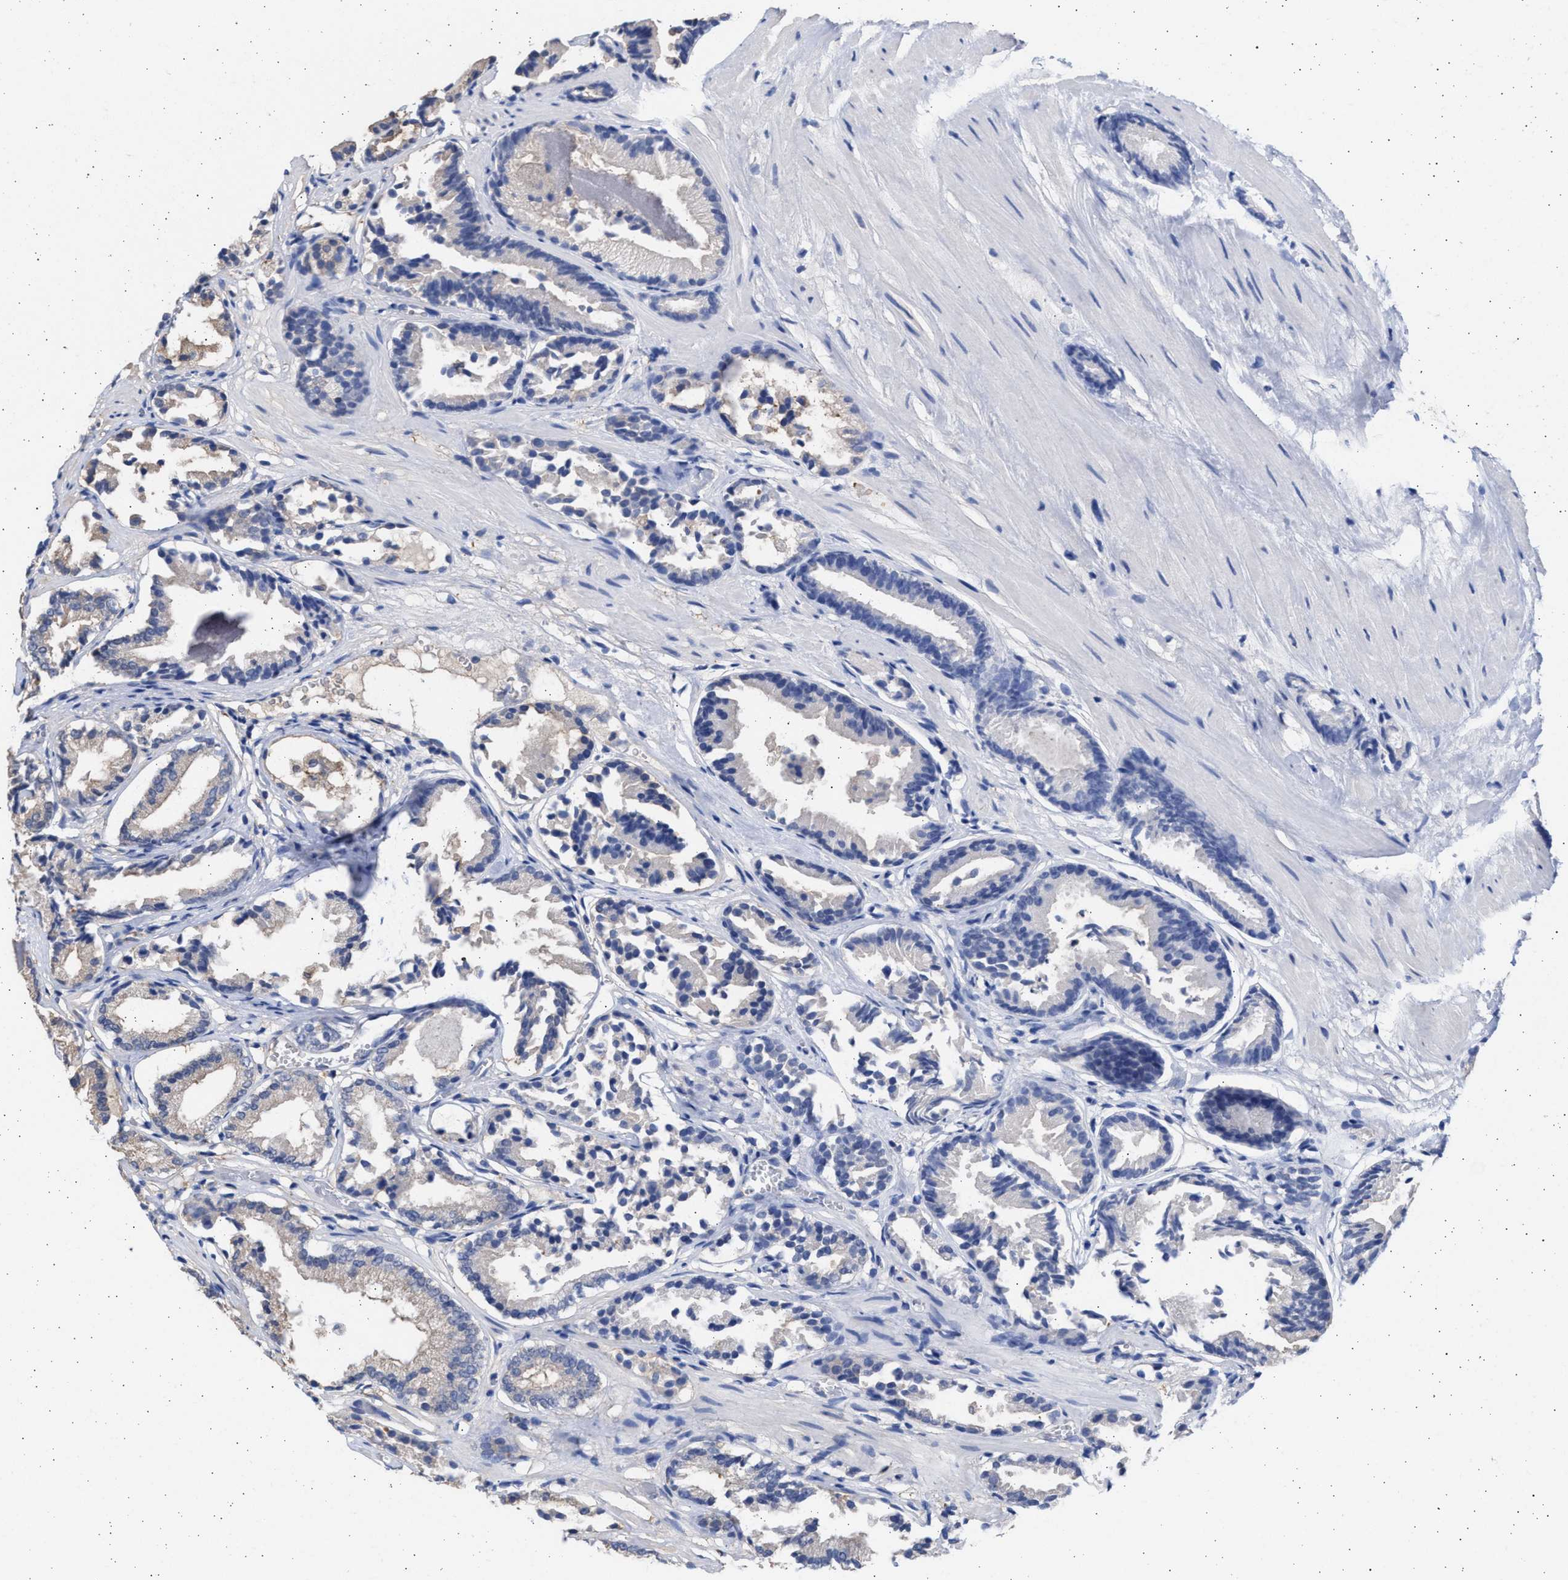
{"staining": {"intensity": "negative", "quantity": "none", "location": "none"}, "tissue": "prostate cancer", "cell_type": "Tumor cells", "image_type": "cancer", "snomed": [{"axis": "morphology", "description": "Adenocarcinoma, Low grade"}, {"axis": "topography", "description": "Prostate"}], "caption": "DAB immunohistochemical staining of human prostate cancer reveals no significant staining in tumor cells.", "gene": "ALDOC", "patient": {"sex": "male", "age": 51}}